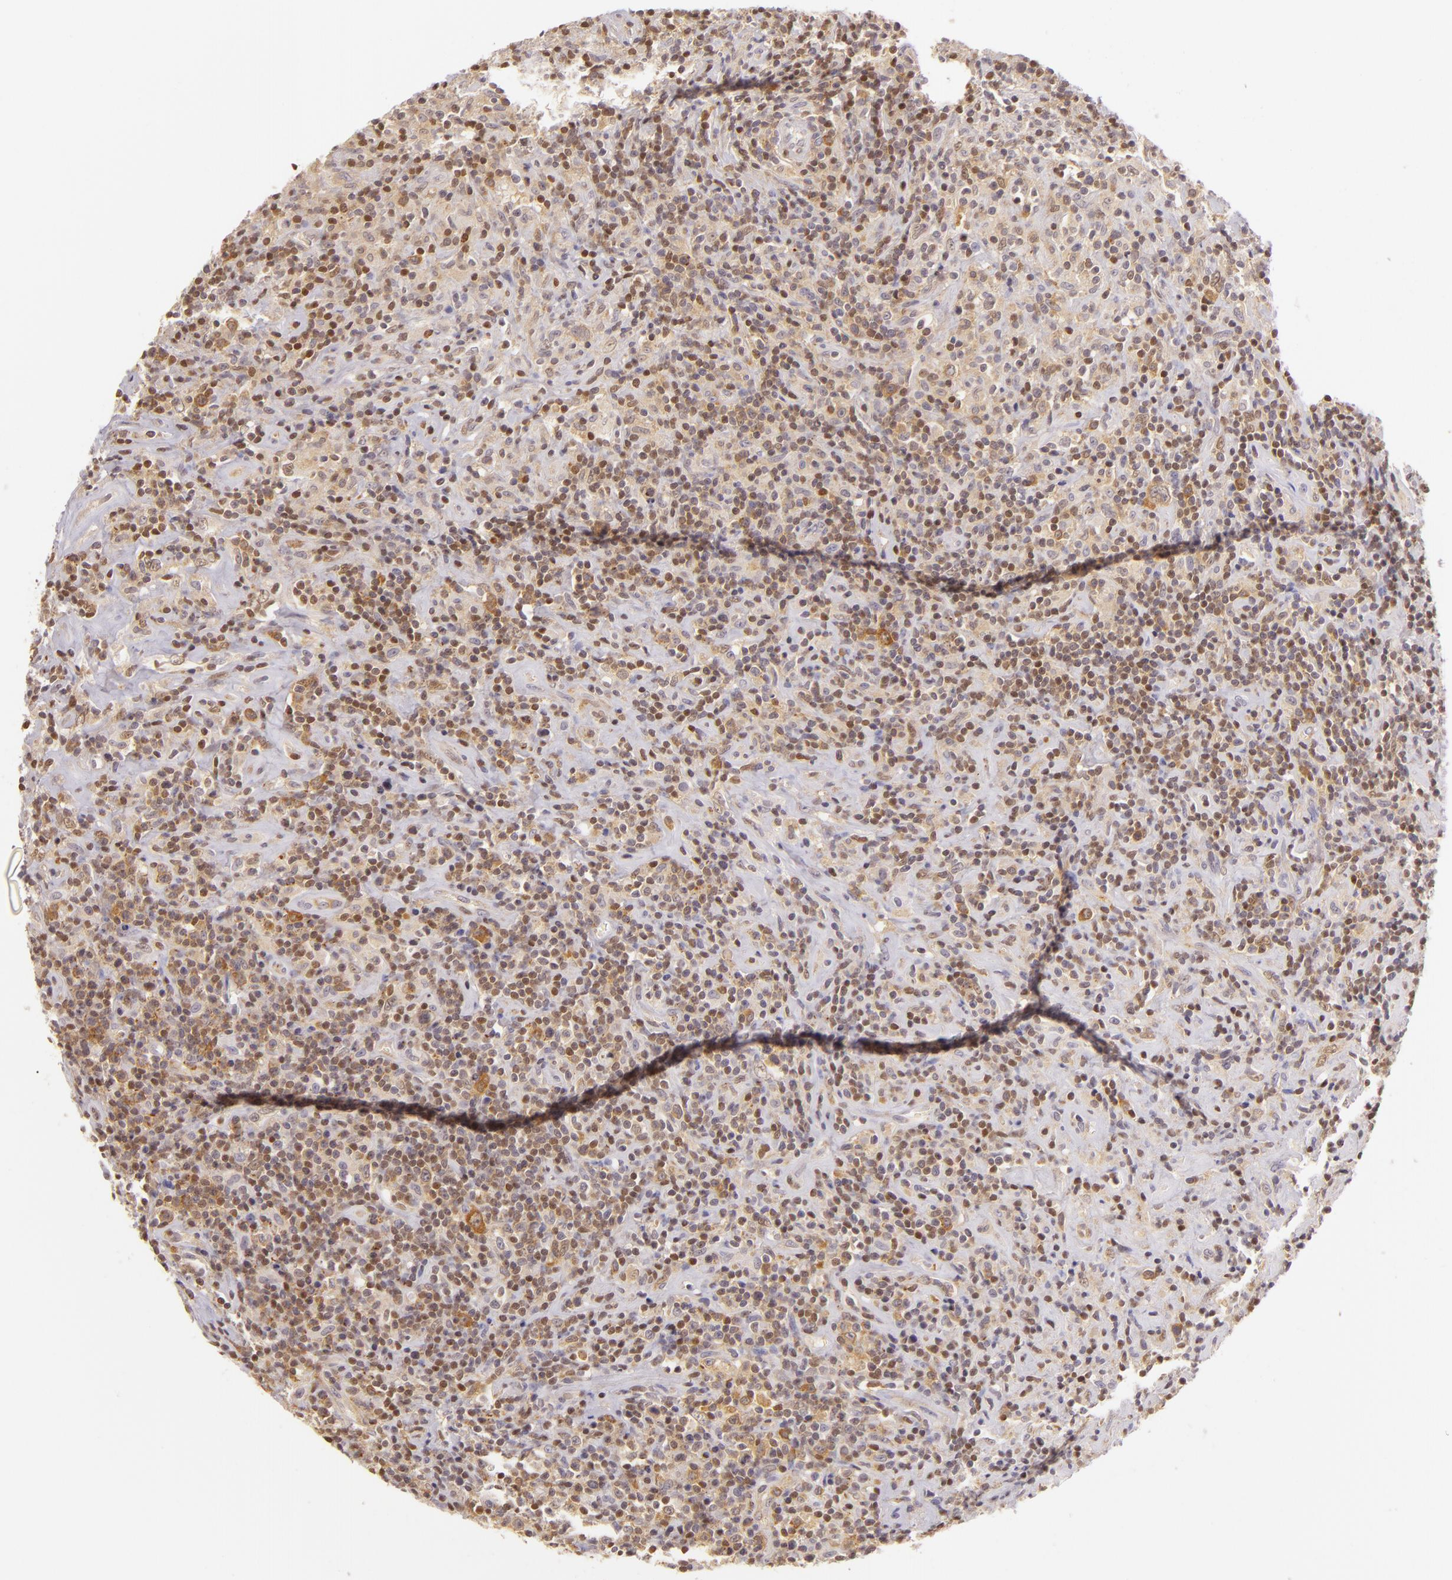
{"staining": {"intensity": "moderate", "quantity": "25%-75%", "location": "cytoplasmic/membranous"}, "tissue": "lymphoma", "cell_type": "Tumor cells", "image_type": "cancer", "snomed": [{"axis": "morphology", "description": "Hodgkin's disease, NOS"}, {"axis": "topography", "description": "Lymph node"}], "caption": "Human lymphoma stained with a protein marker demonstrates moderate staining in tumor cells.", "gene": "IMPDH1", "patient": {"sex": "male", "age": 46}}